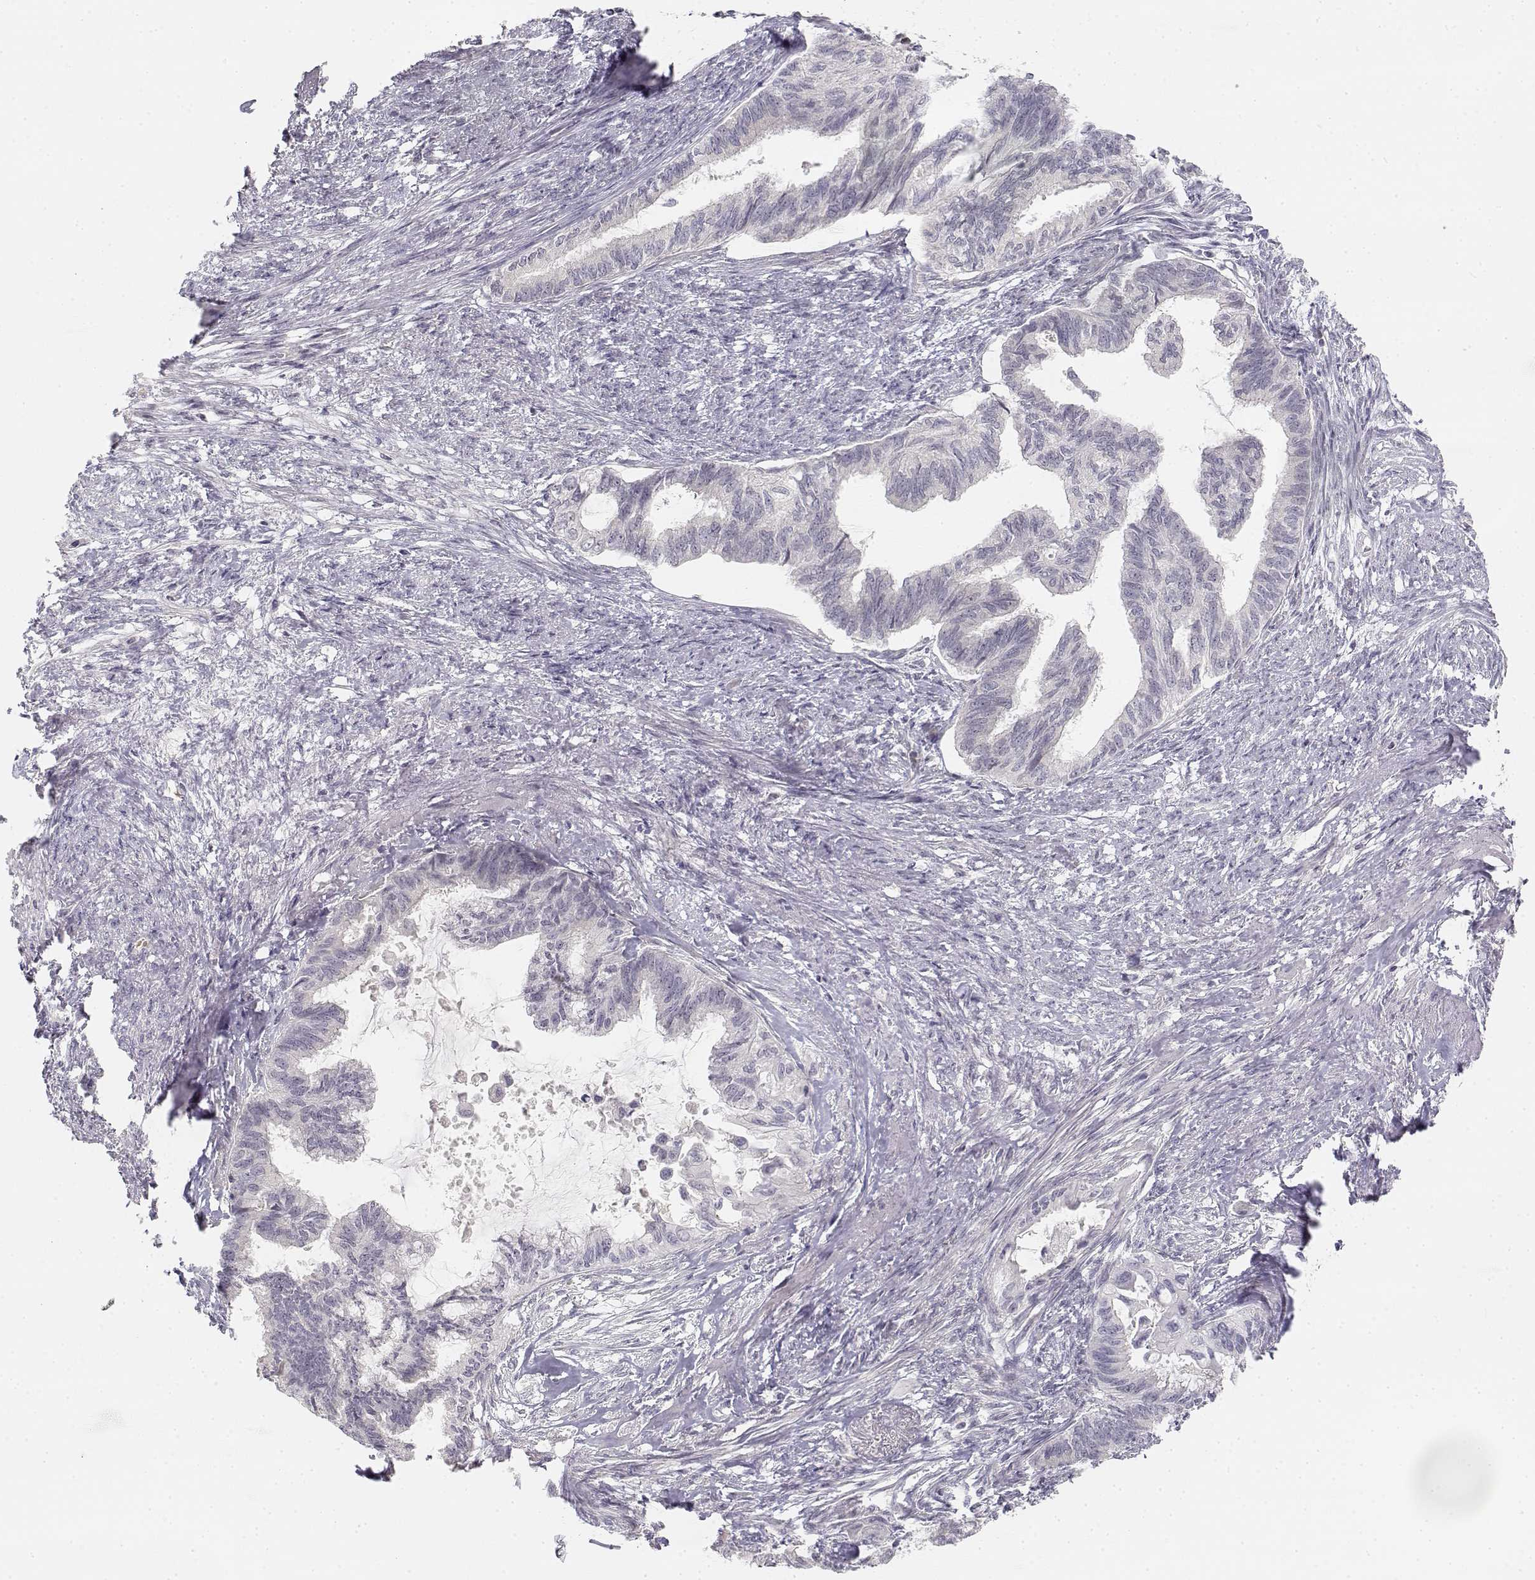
{"staining": {"intensity": "negative", "quantity": "none", "location": "none"}, "tissue": "endometrial cancer", "cell_type": "Tumor cells", "image_type": "cancer", "snomed": [{"axis": "morphology", "description": "Adenocarcinoma, NOS"}, {"axis": "topography", "description": "Endometrium"}], "caption": "Tumor cells show no significant protein staining in endometrial adenocarcinoma. Nuclei are stained in blue.", "gene": "GLIPR1L2", "patient": {"sex": "female", "age": 86}}